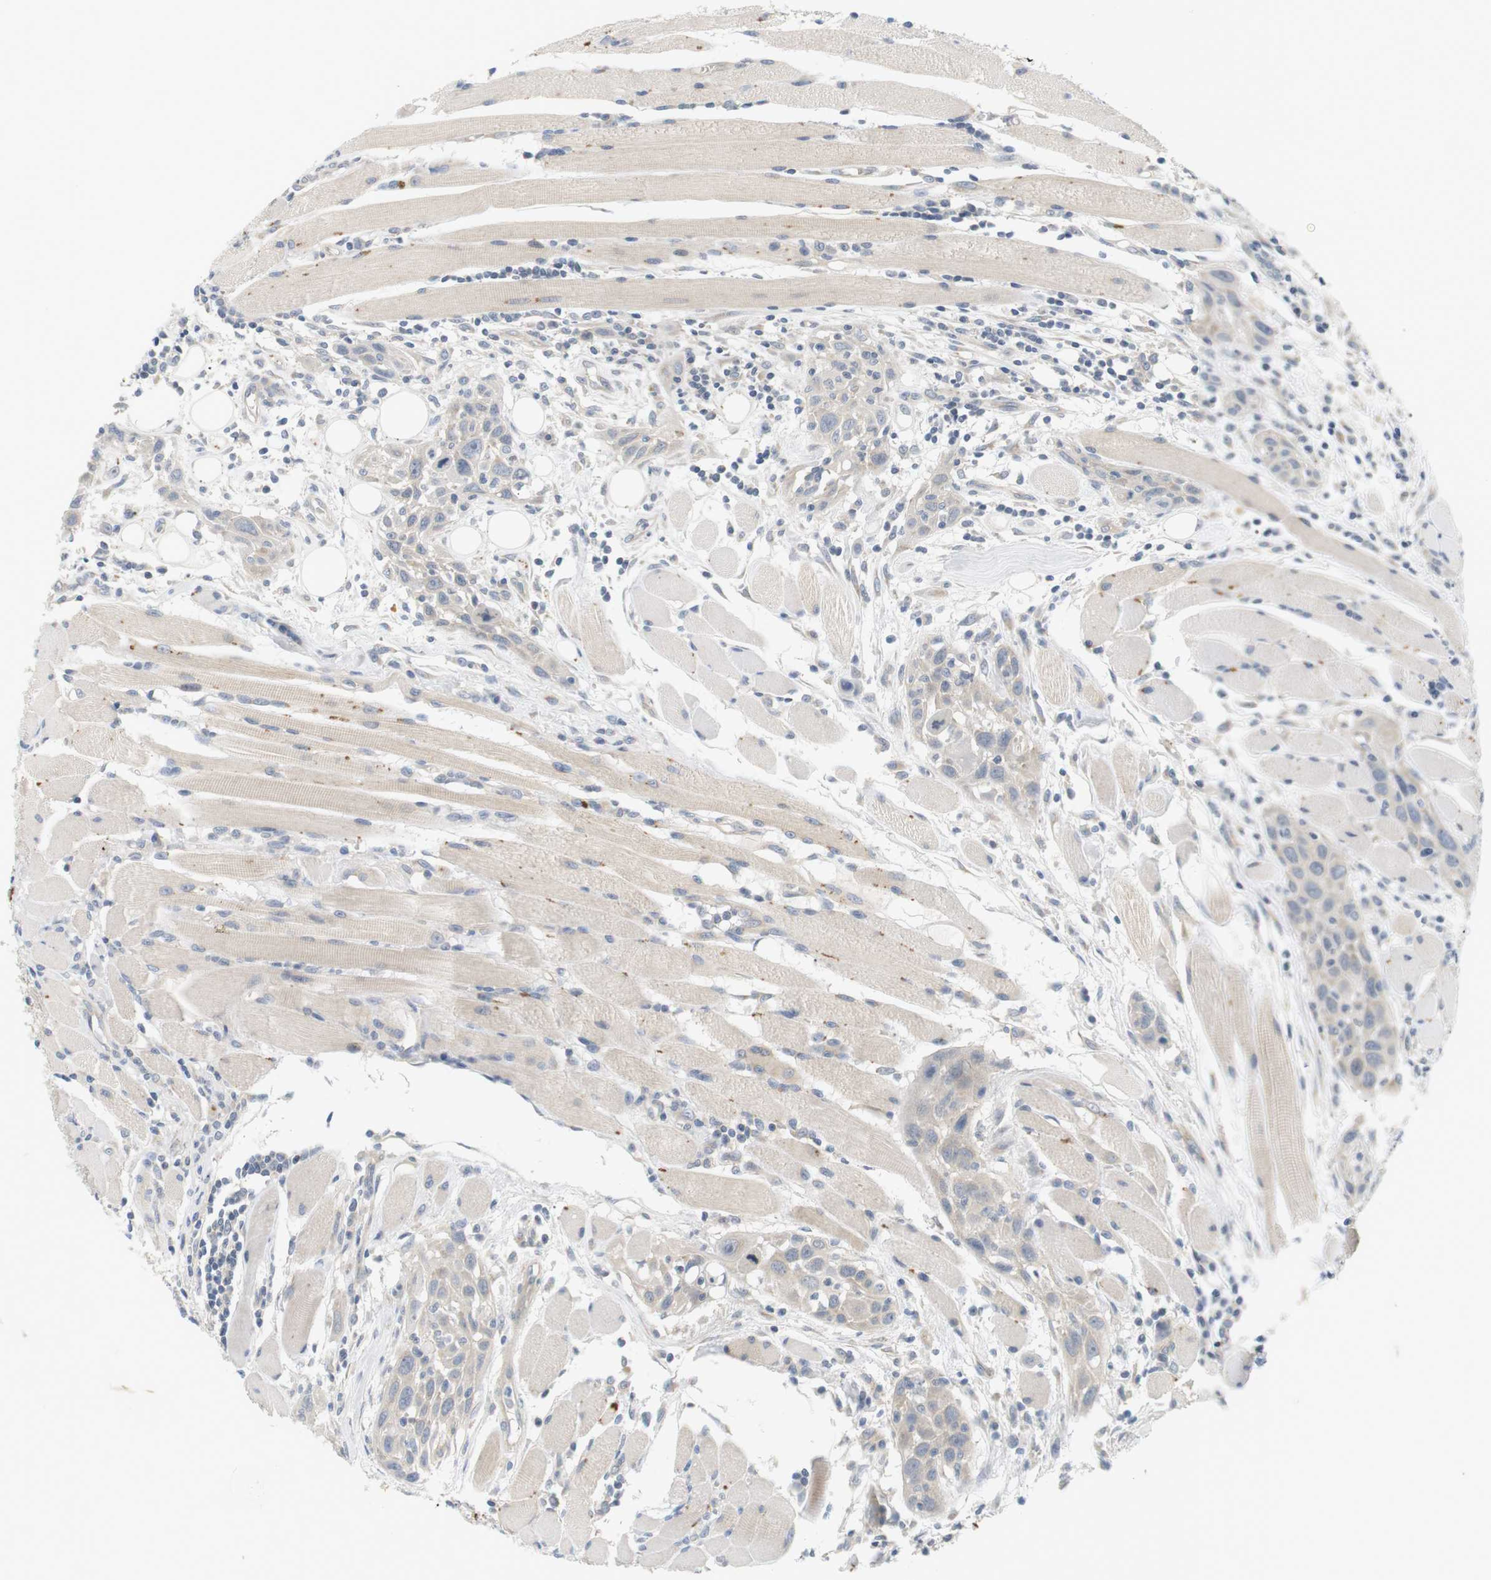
{"staining": {"intensity": "negative", "quantity": "none", "location": "none"}, "tissue": "head and neck cancer", "cell_type": "Tumor cells", "image_type": "cancer", "snomed": [{"axis": "morphology", "description": "Squamous cell carcinoma, NOS"}, {"axis": "topography", "description": "Oral tissue"}, {"axis": "topography", "description": "Head-Neck"}], "caption": "High power microscopy photomicrograph of an IHC photomicrograph of squamous cell carcinoma (head and neck), revealing no significant staining in tumor cells.", "gene": "EVA1C", "patient": {"sex": "female", "age": 50}}